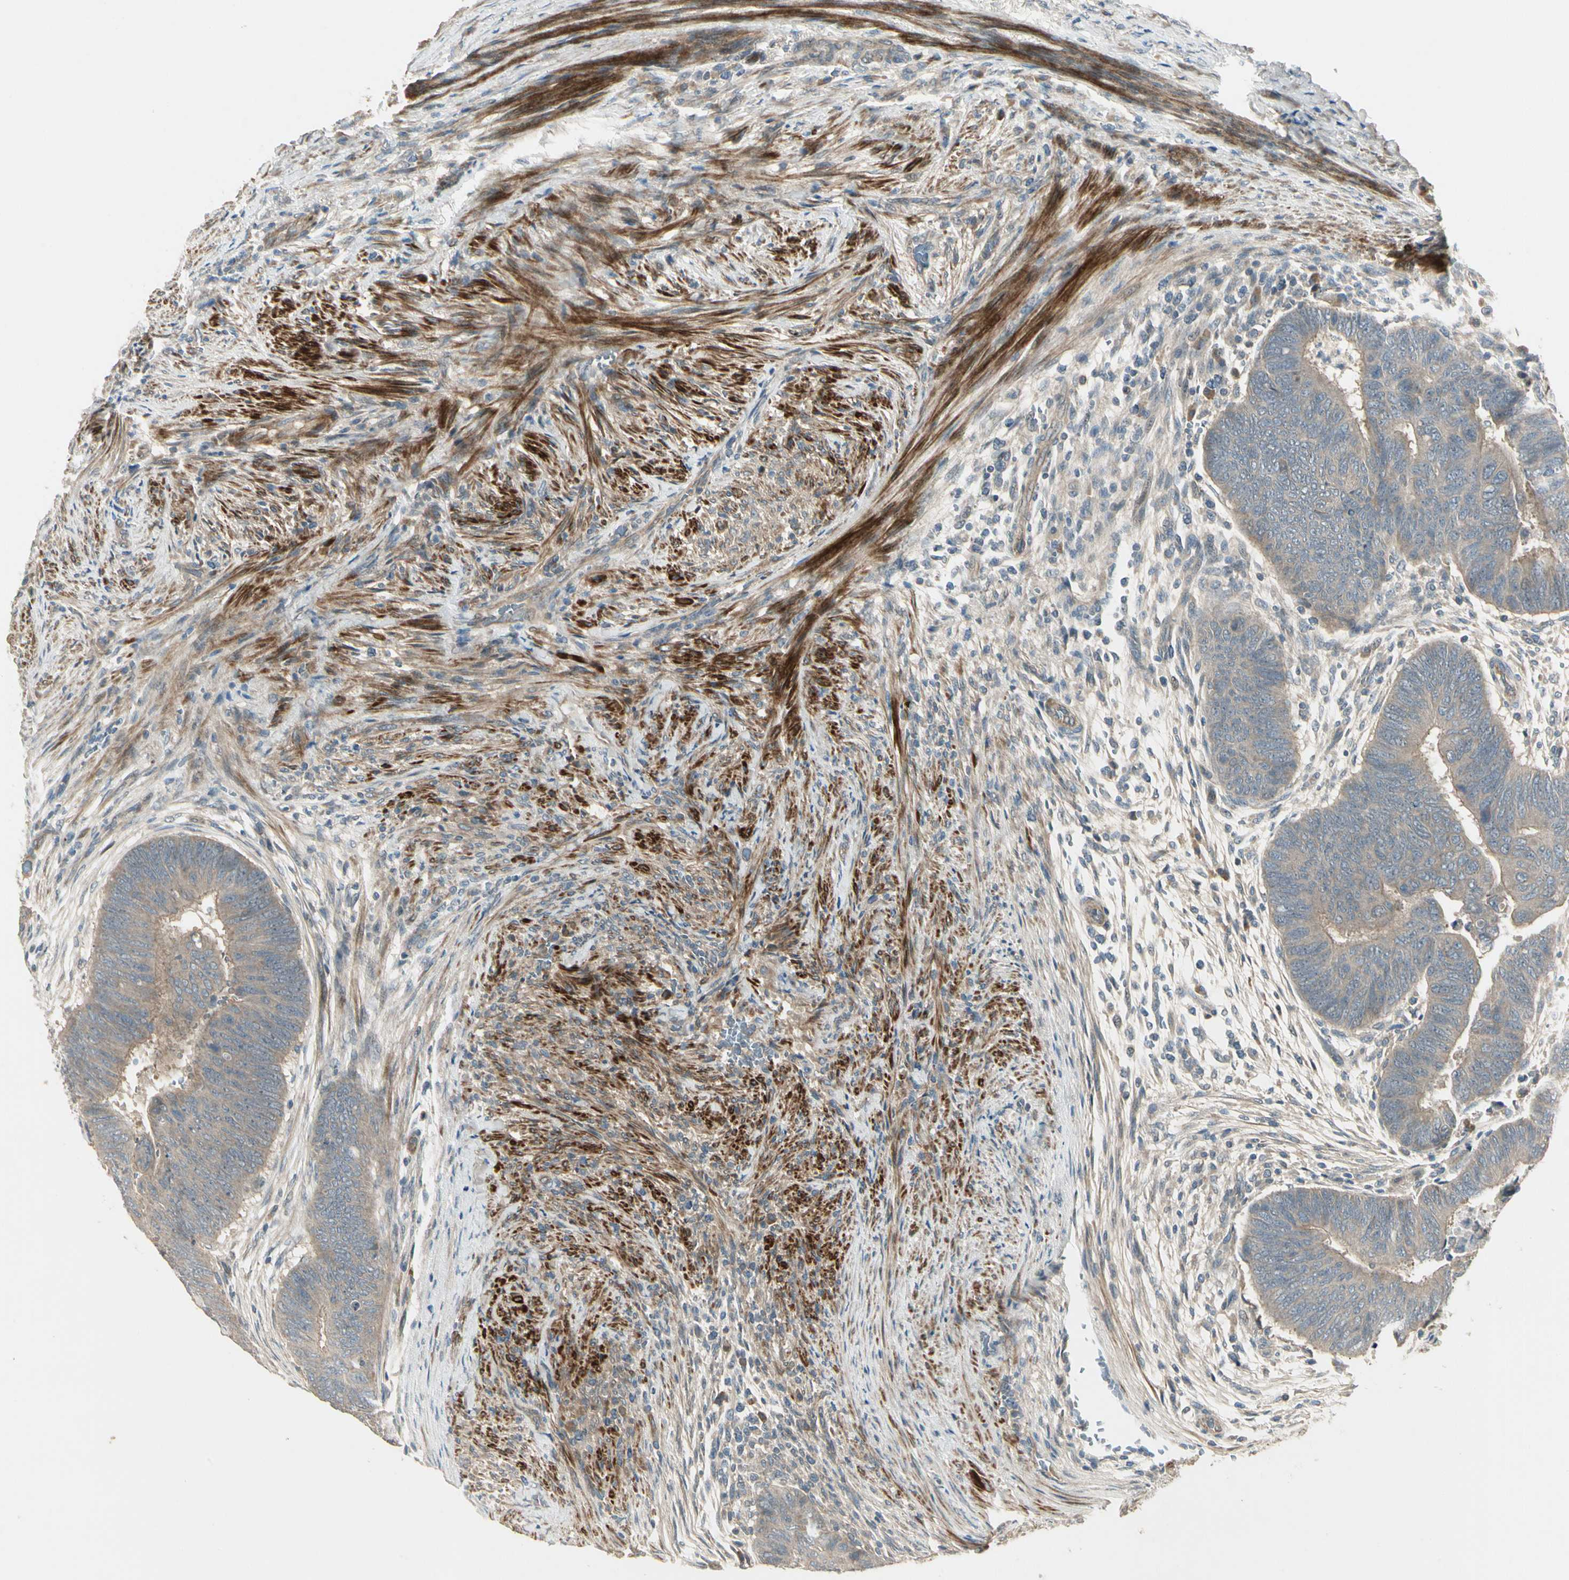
{"staining": {"intensity": "weak", "quantity": "25%-75%", "location": "cytoplasmic/membranous"}, "tissue": "colorectal cancer", "cell_type": "Tumor cells", "image_type": "cancer", "snomed": [{"axis": "morphology", "description": "Normal tissue, NOS"}, {"axis": "morphology", "description": "Adenocarcinoma, NOS"}, {"axis": "topography", "description": "Rectum"}, {"axis": "topography", "description": "Peripheral nerve tissue"}], "caption": "IHC image of neoplastic tissue: human colorectal cancer stained using immunohistochemistry (IHC) displays low levels of weak protein expression localized specifically in the cytoplasmic/membranous of tumor cells, appearing as a cytoplasmic/membranous brown color.", "gene": "ACVR1", "patient": {"sex": "male", "age": 92}}